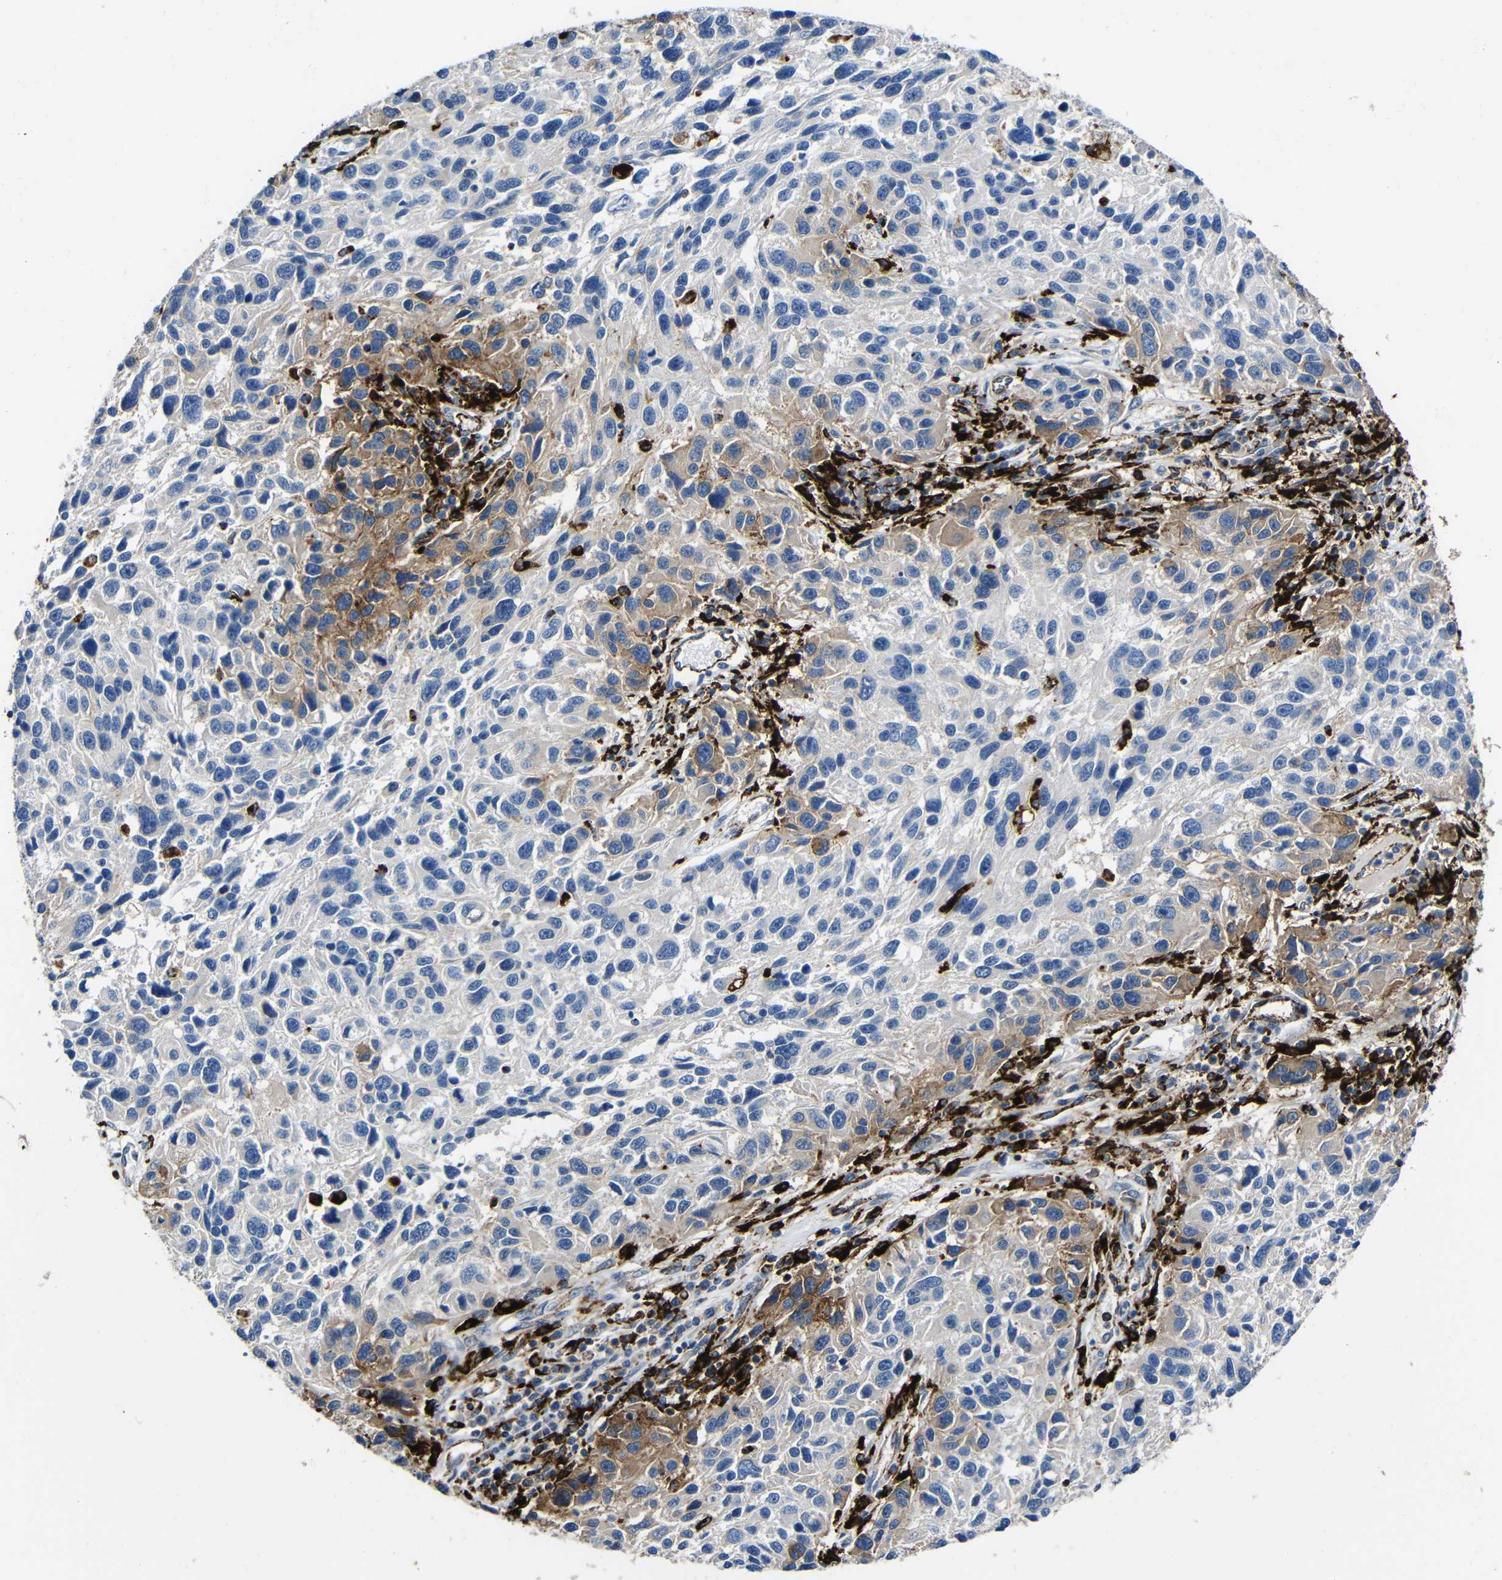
{"staining": {"intensity": "moderate", "quantity": "<25%", "location": "cytoplasmic/membranous"}, "tissue": "melanoma", "cell_type": "Tumor cells", "image_type": "cancer", "snomed": [{"axis": "morphology", "description": "Malignant melanoma, NOS"}, {"axis": "topography", "description": "Skin"}], "caption": "The photomicrograph exhibits a brown stain indicating the presence of a protein in the cytoplasmic/membranous of tumor cells in melanoma.", "gene": "HLA-DMA", "patient": {"sex": "male", "age": 53}}